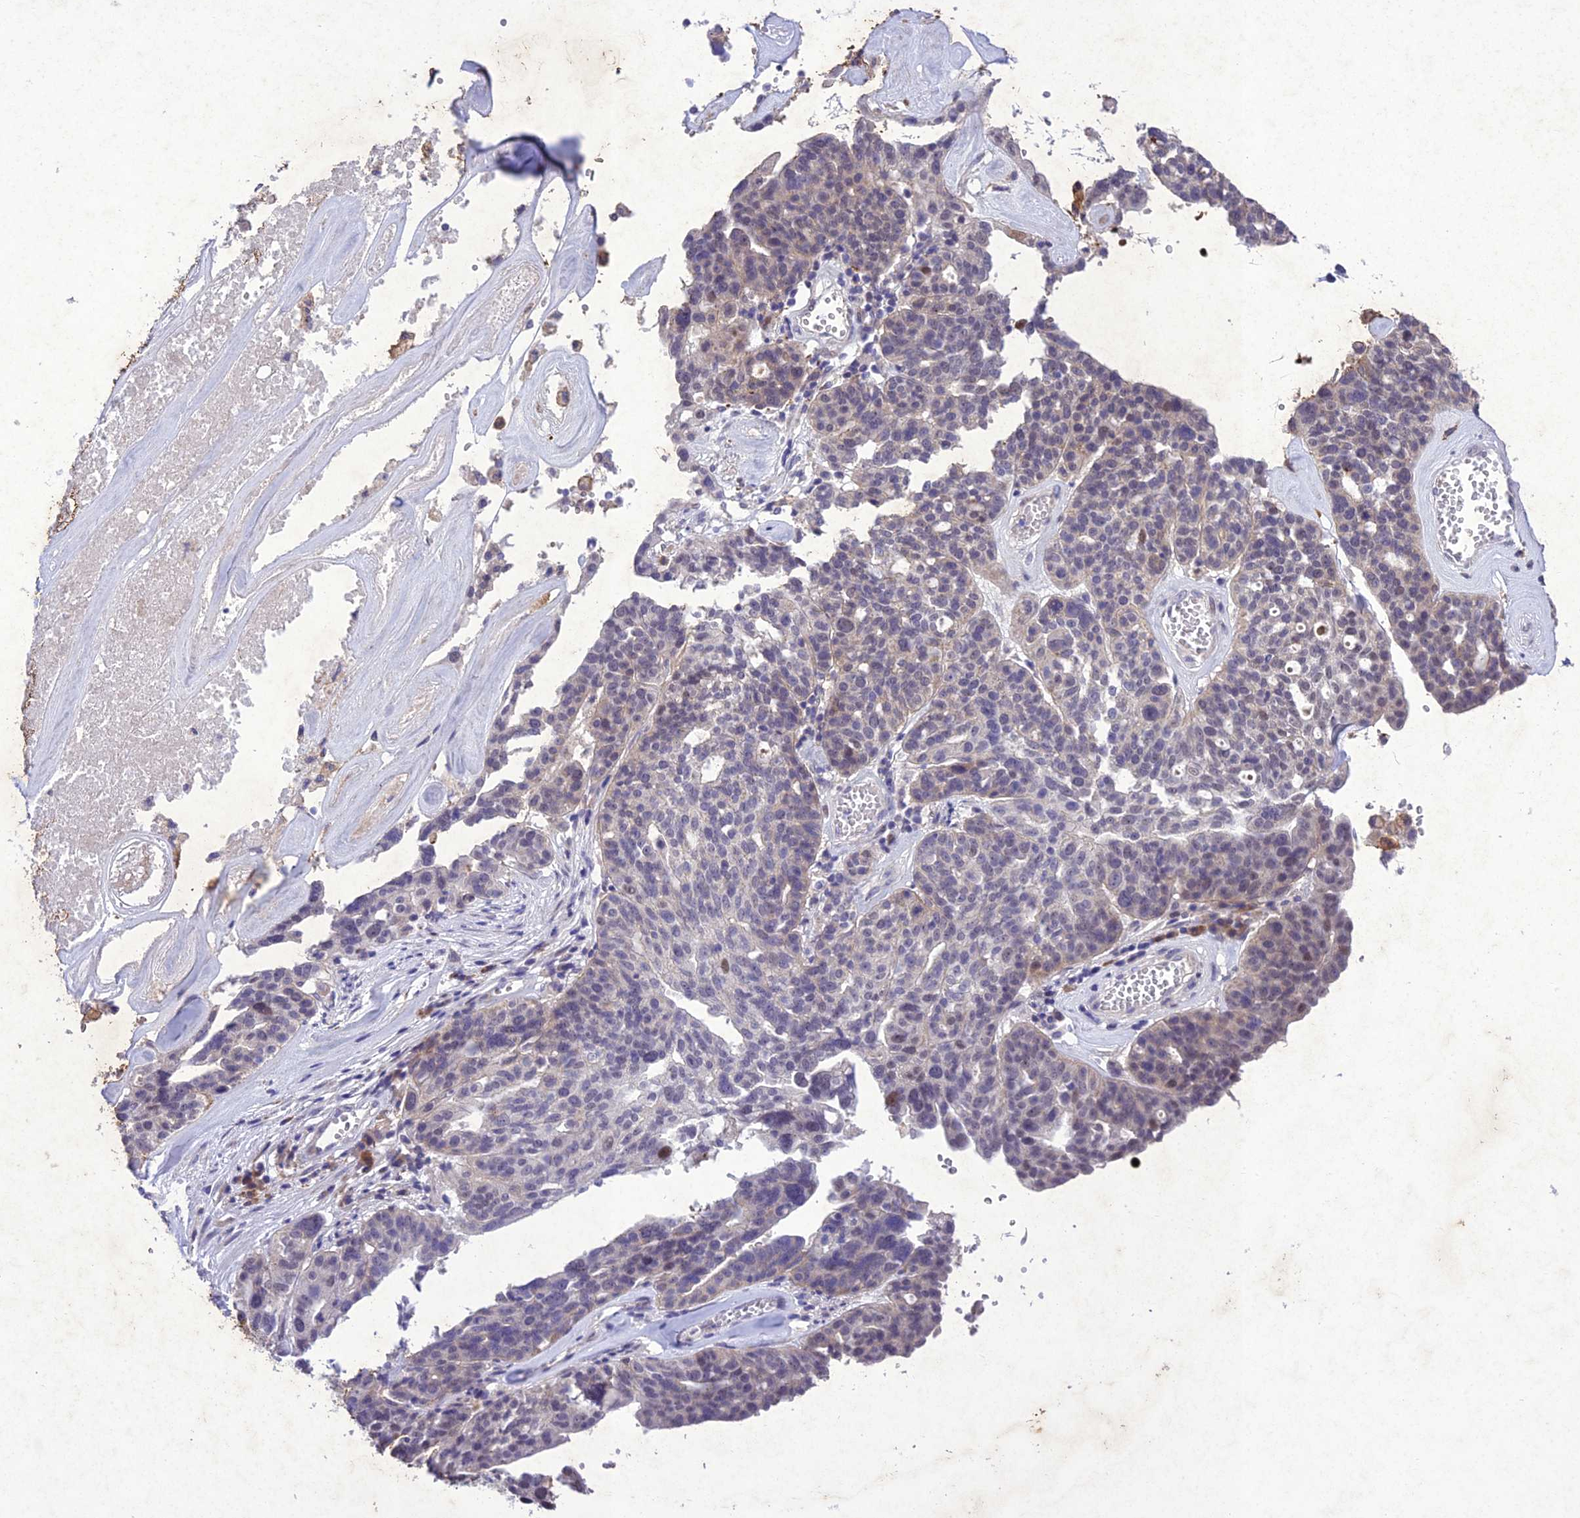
{"staining": {"intensity": "weak", "quantity": "<25%", "location": "cytoplasmic/membranous"}, "tissue": "ovarian cancer", "cell_type": "Tumor cells", "image_type": "cancer", "snomed": [{"axis": "morphology", "description": "Cystadenocarcinoma, serous, NOS"}, {"axis": "topography", "description": "Ovary"}], "caption": "Ovarian cancer was stained to show a protein in brown. There is no significant staining in tumor cells. (DAB (3,3'-diaminobenzidine) IHC with hematoxylin counter stain).", "gene": "ANKRD52", "patient": {"sex": "female", "age": 59}}